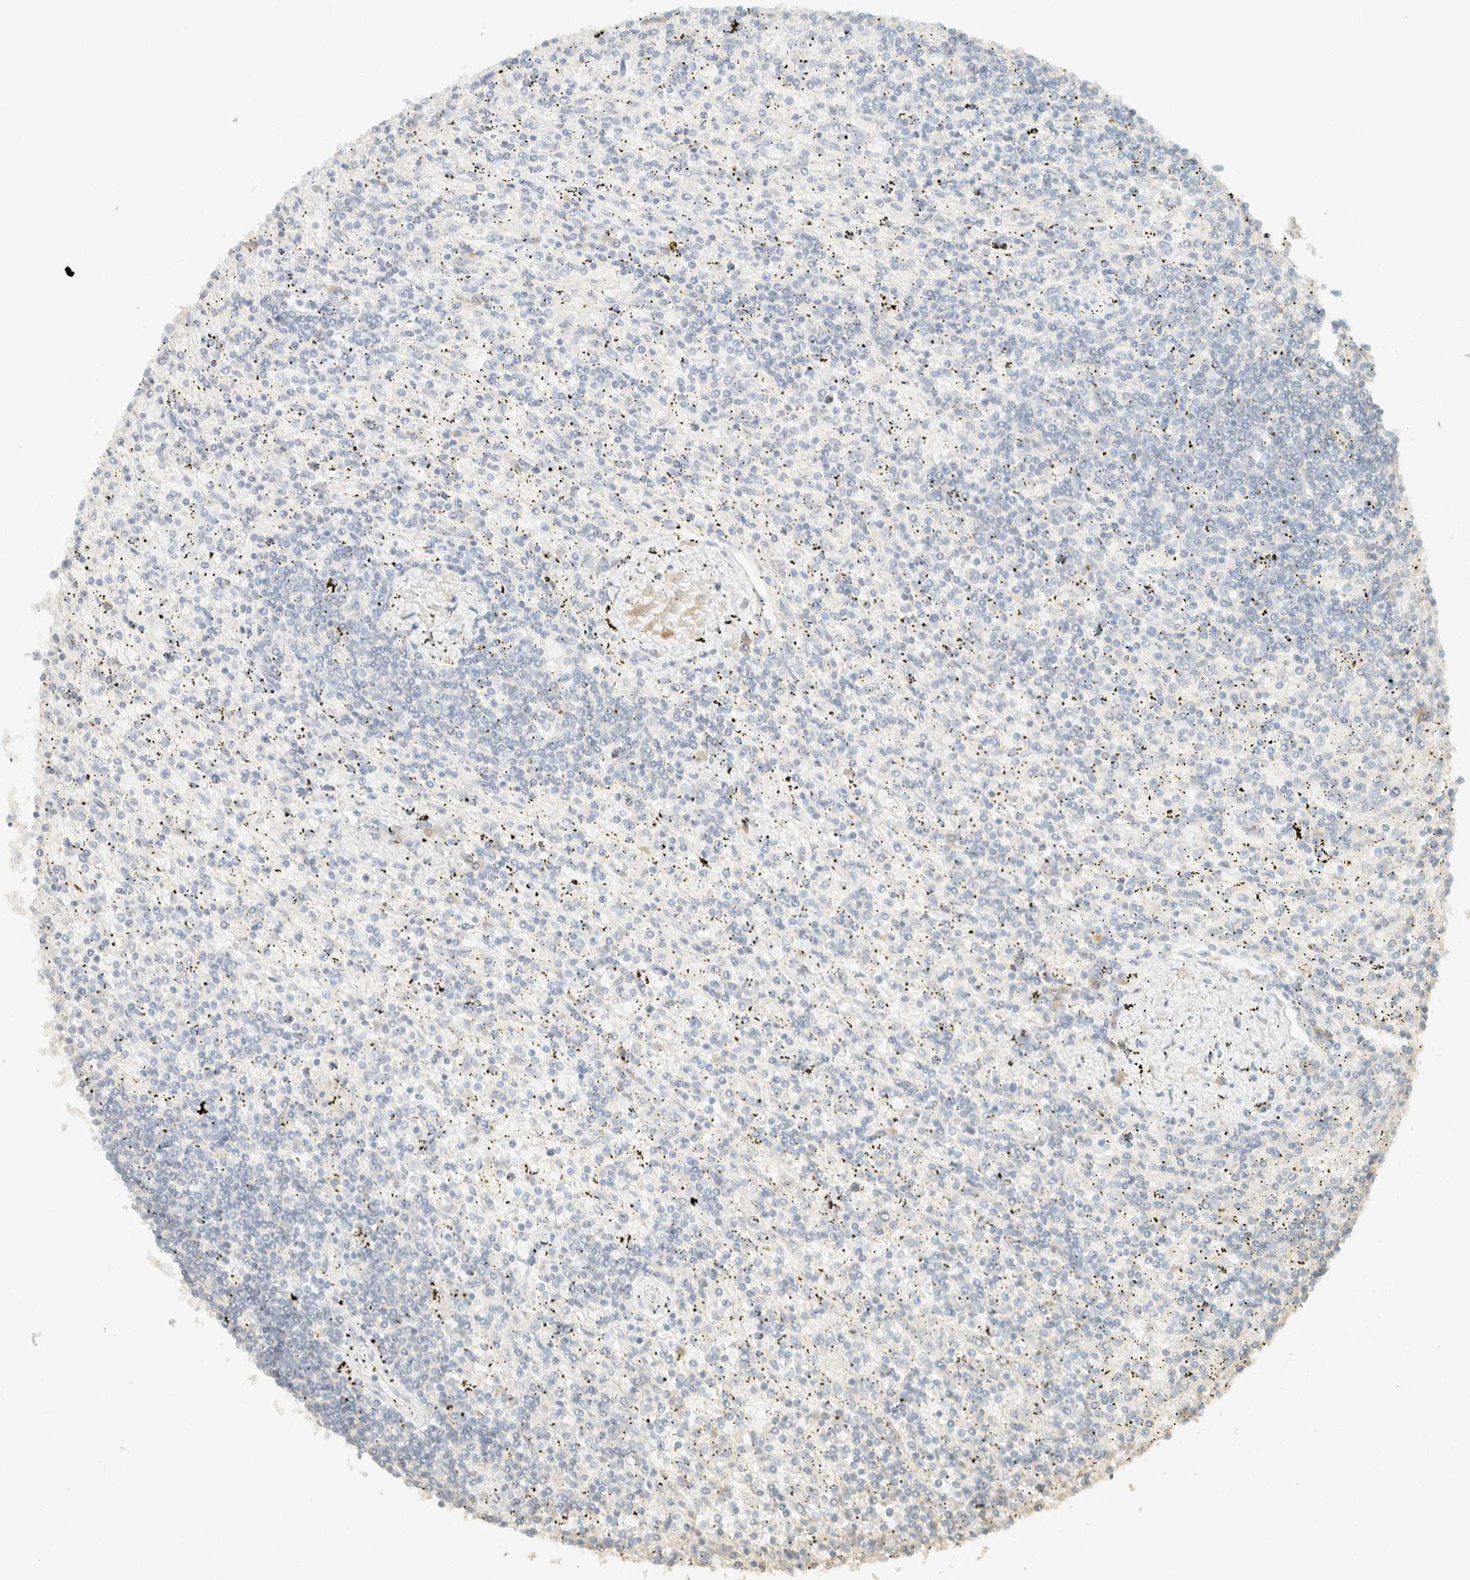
{"staining": {"intensity": "negative", "quantity": "none", "location": "none"}, "tissue": "lymphoma", "cell_type": "Tumor cells", "image_type": "cancer", "snomed": [{"axis": "morphology", "description": "Malignant lymphoma, non-Hodgkin's type, Low grade"}, {"axis": "topography", "description": "Spleen"}], "caption": "An immunohistochemistry (IHC) micrograph of low-grade malignant lymphoma, non-Hodgkin's type is shown. There is no staining in tumor cells of low-grade malignant lymphoma, non-Hodgkin's type.", "gene": "GPA33", "patient": {"sex": "male", "age": 76}}